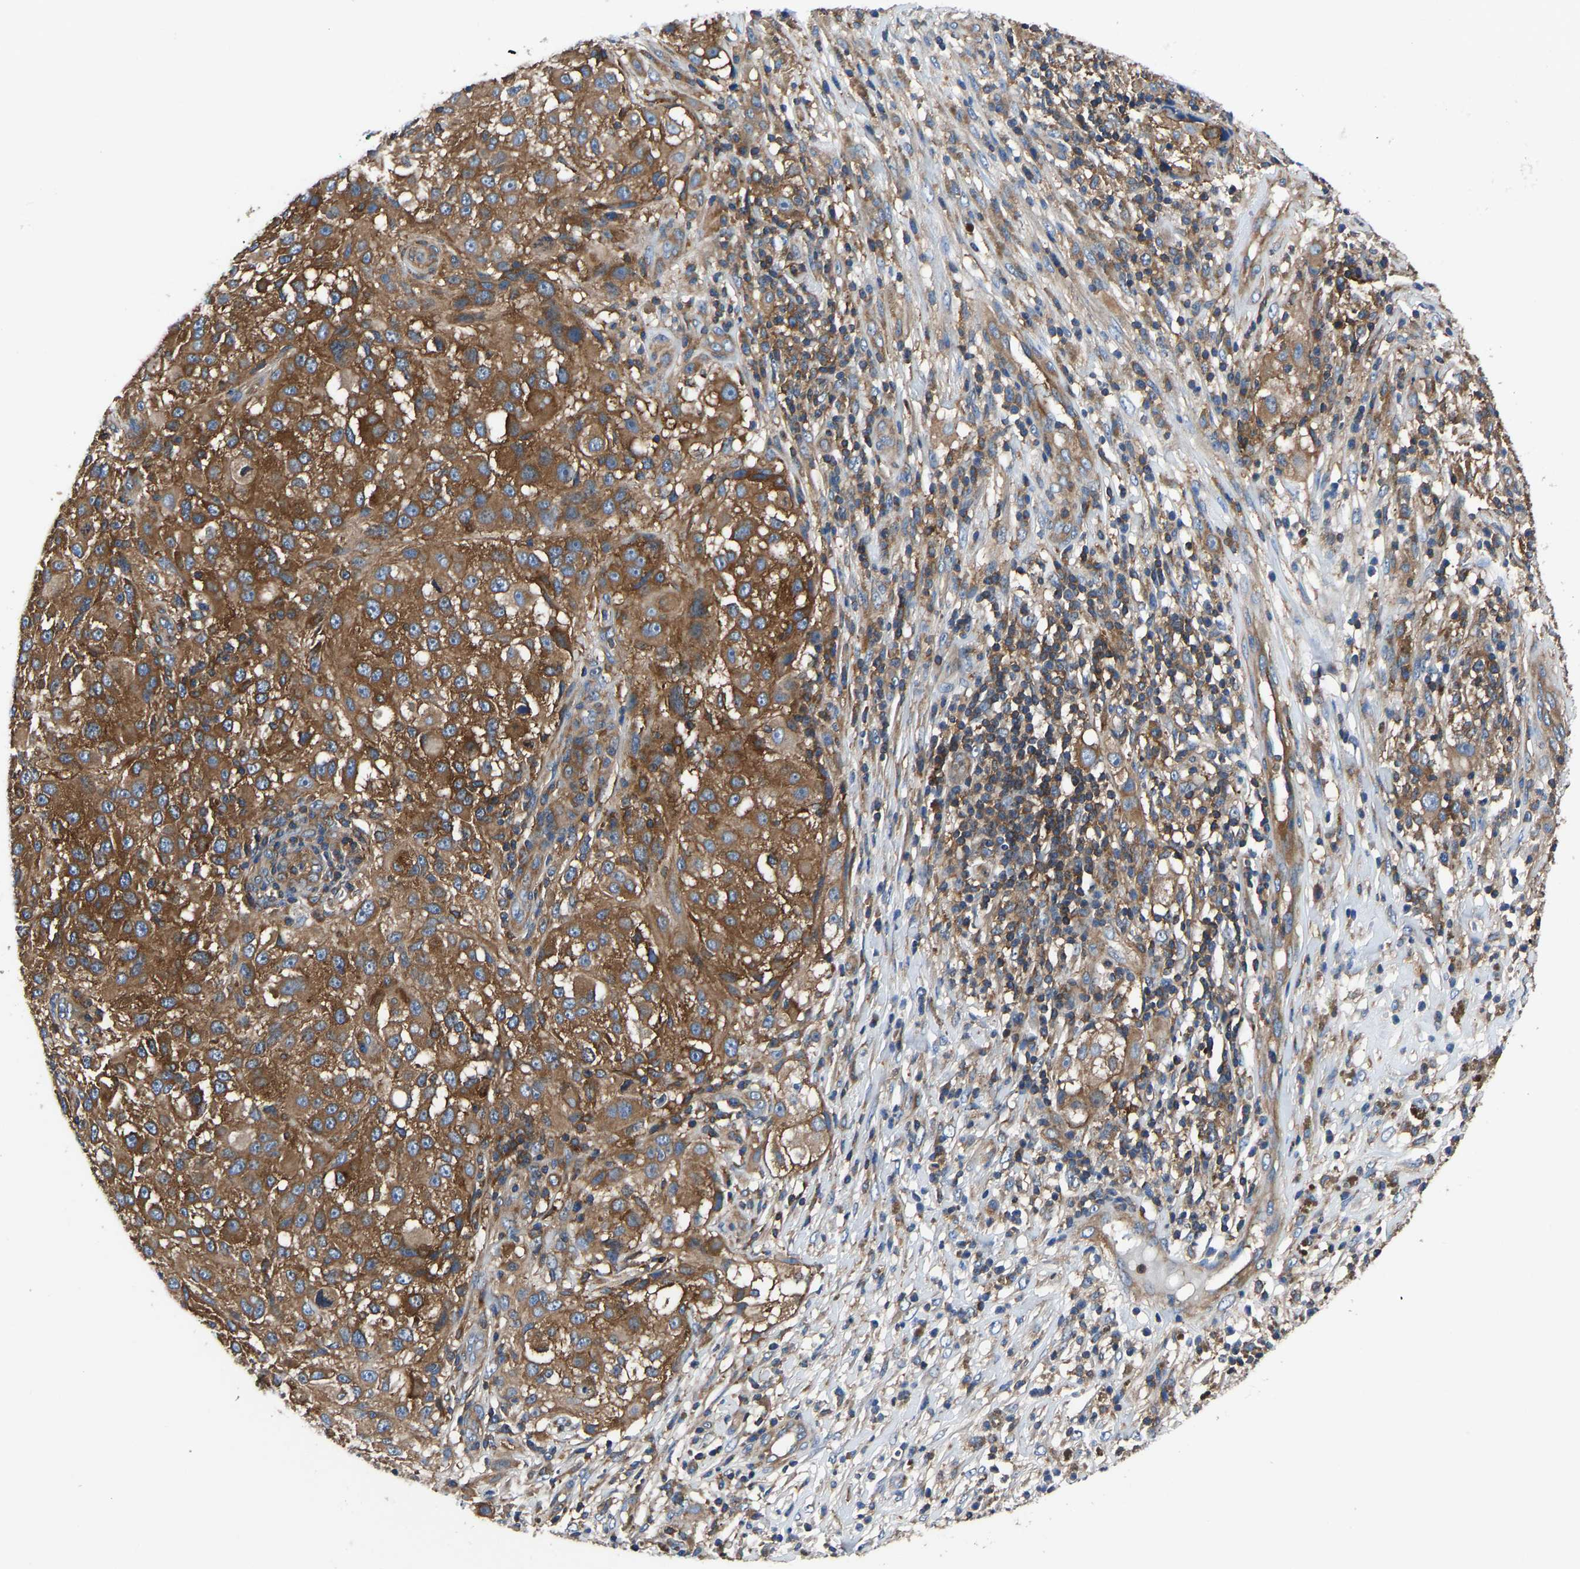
{"staining": {"intensity": "moderate", "quantity": ">75%", "location": "cytoplasmic/membranous"}, "tissue": "melanoma", "cell_type": "Tumor cells", "image_type": "cancer", "snomed": [{"axis": "morphology", "description": "Necrosis, NOS"}, {"axis": "morphology", "description": "Malignant melanoma, NOS"}, {"axis": "topography", "description": "Skin"}], "caption": "High-power microscopy captured an immunohistochemistry histopathology image of melanoma, revealing moderate cytoplasmic/membranous staining in approximately >75% of tumor cells.", "gene": "PRKAR1A", "patient": {"sex": "female", "age": 87}}